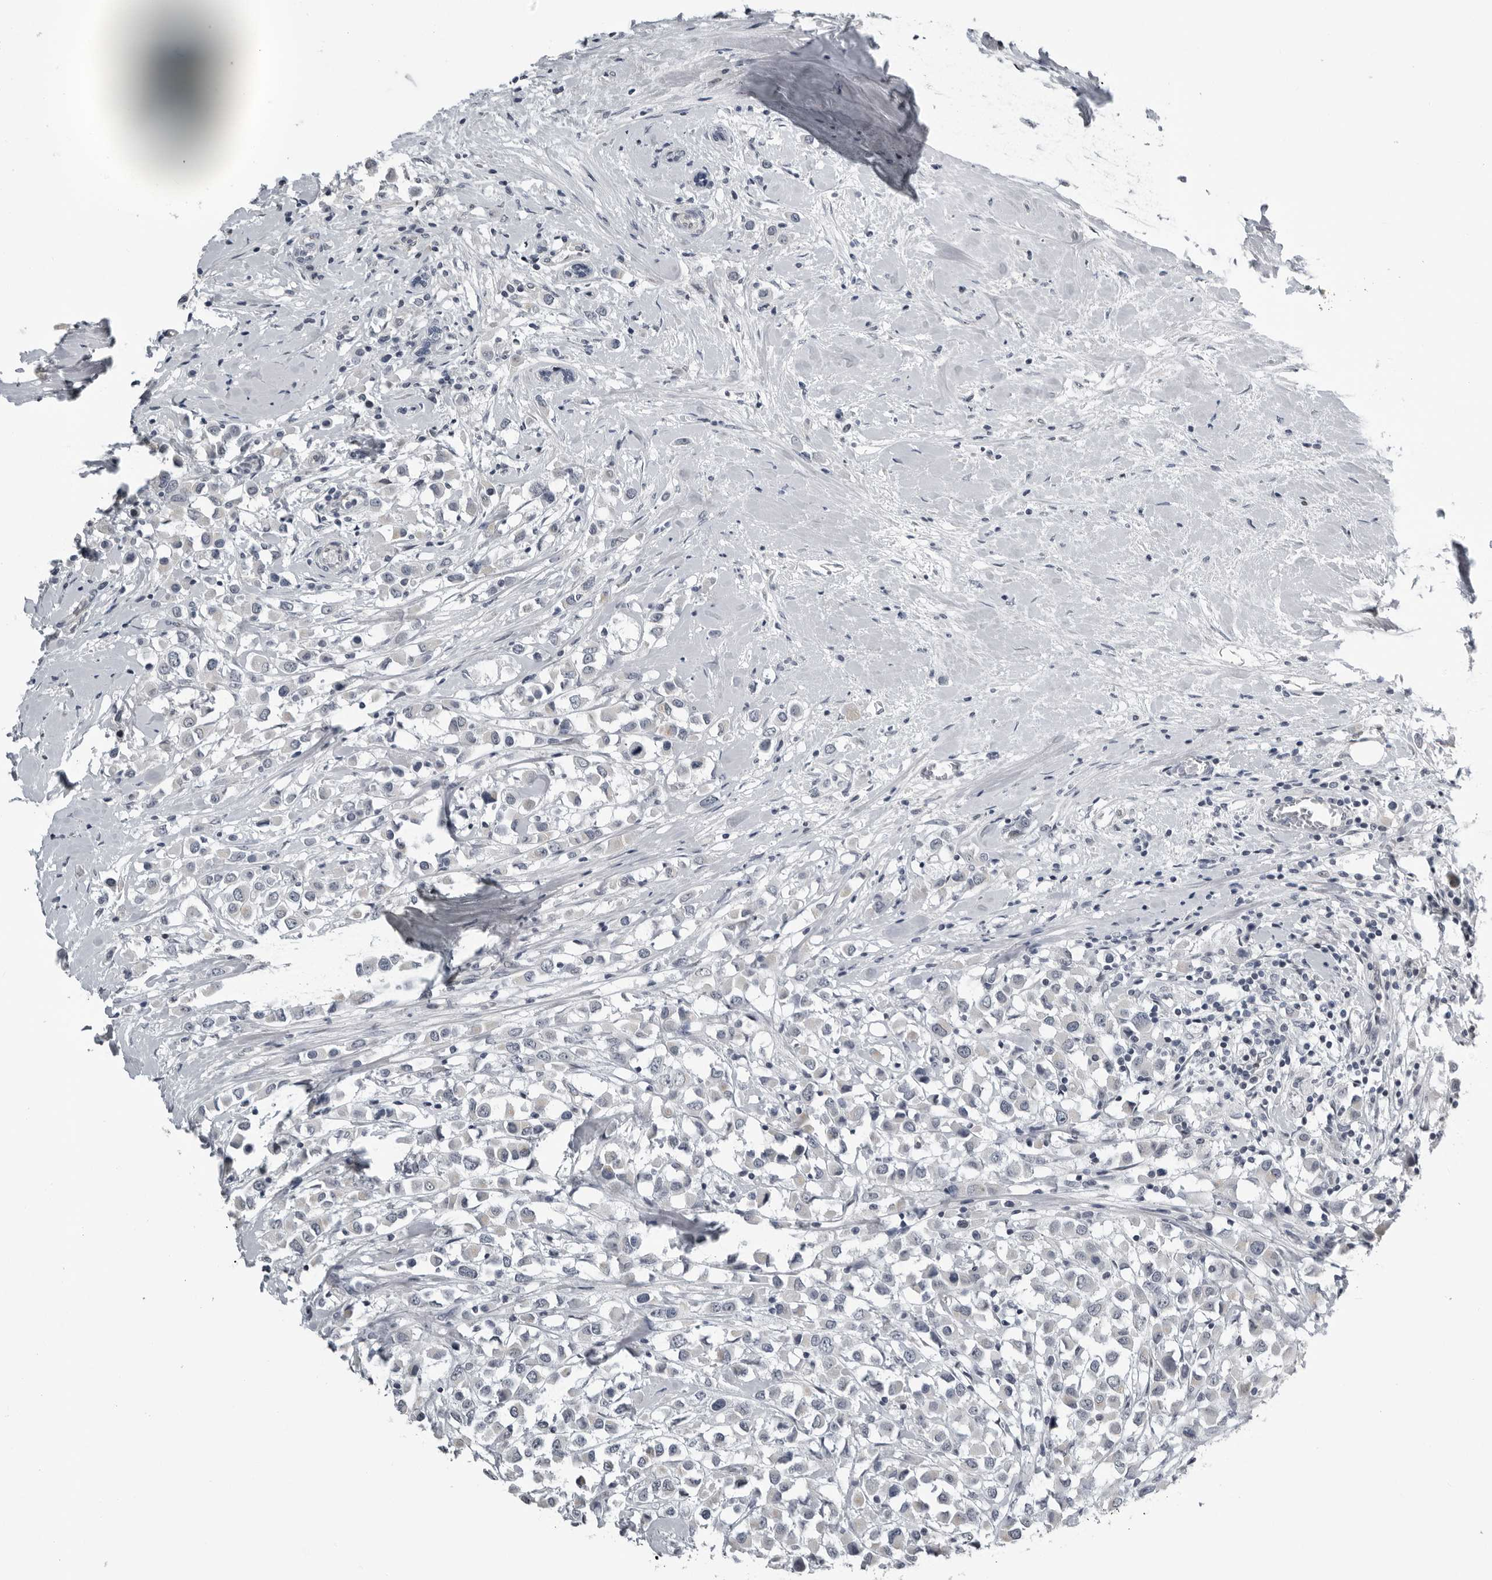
{"staining": {"intensity": "negative", "quantity": "none", "location": "none"}, "tissue": "breast cancer", "cell_type": "Tumor cells", "image_type": "cancer", "snomed": [{"axis": "morphology", "description": "Duct carcinoma"}, {"axis": "topography", "description": "Breast"}], "caption": "This is a histopathology image of immunohistochemistry staining of breast cancer (intraductal carcinoma), which shows no expression in tumor cells.", "gene": "PRRX2", "patient": {"sex": "female", "age": 61}}